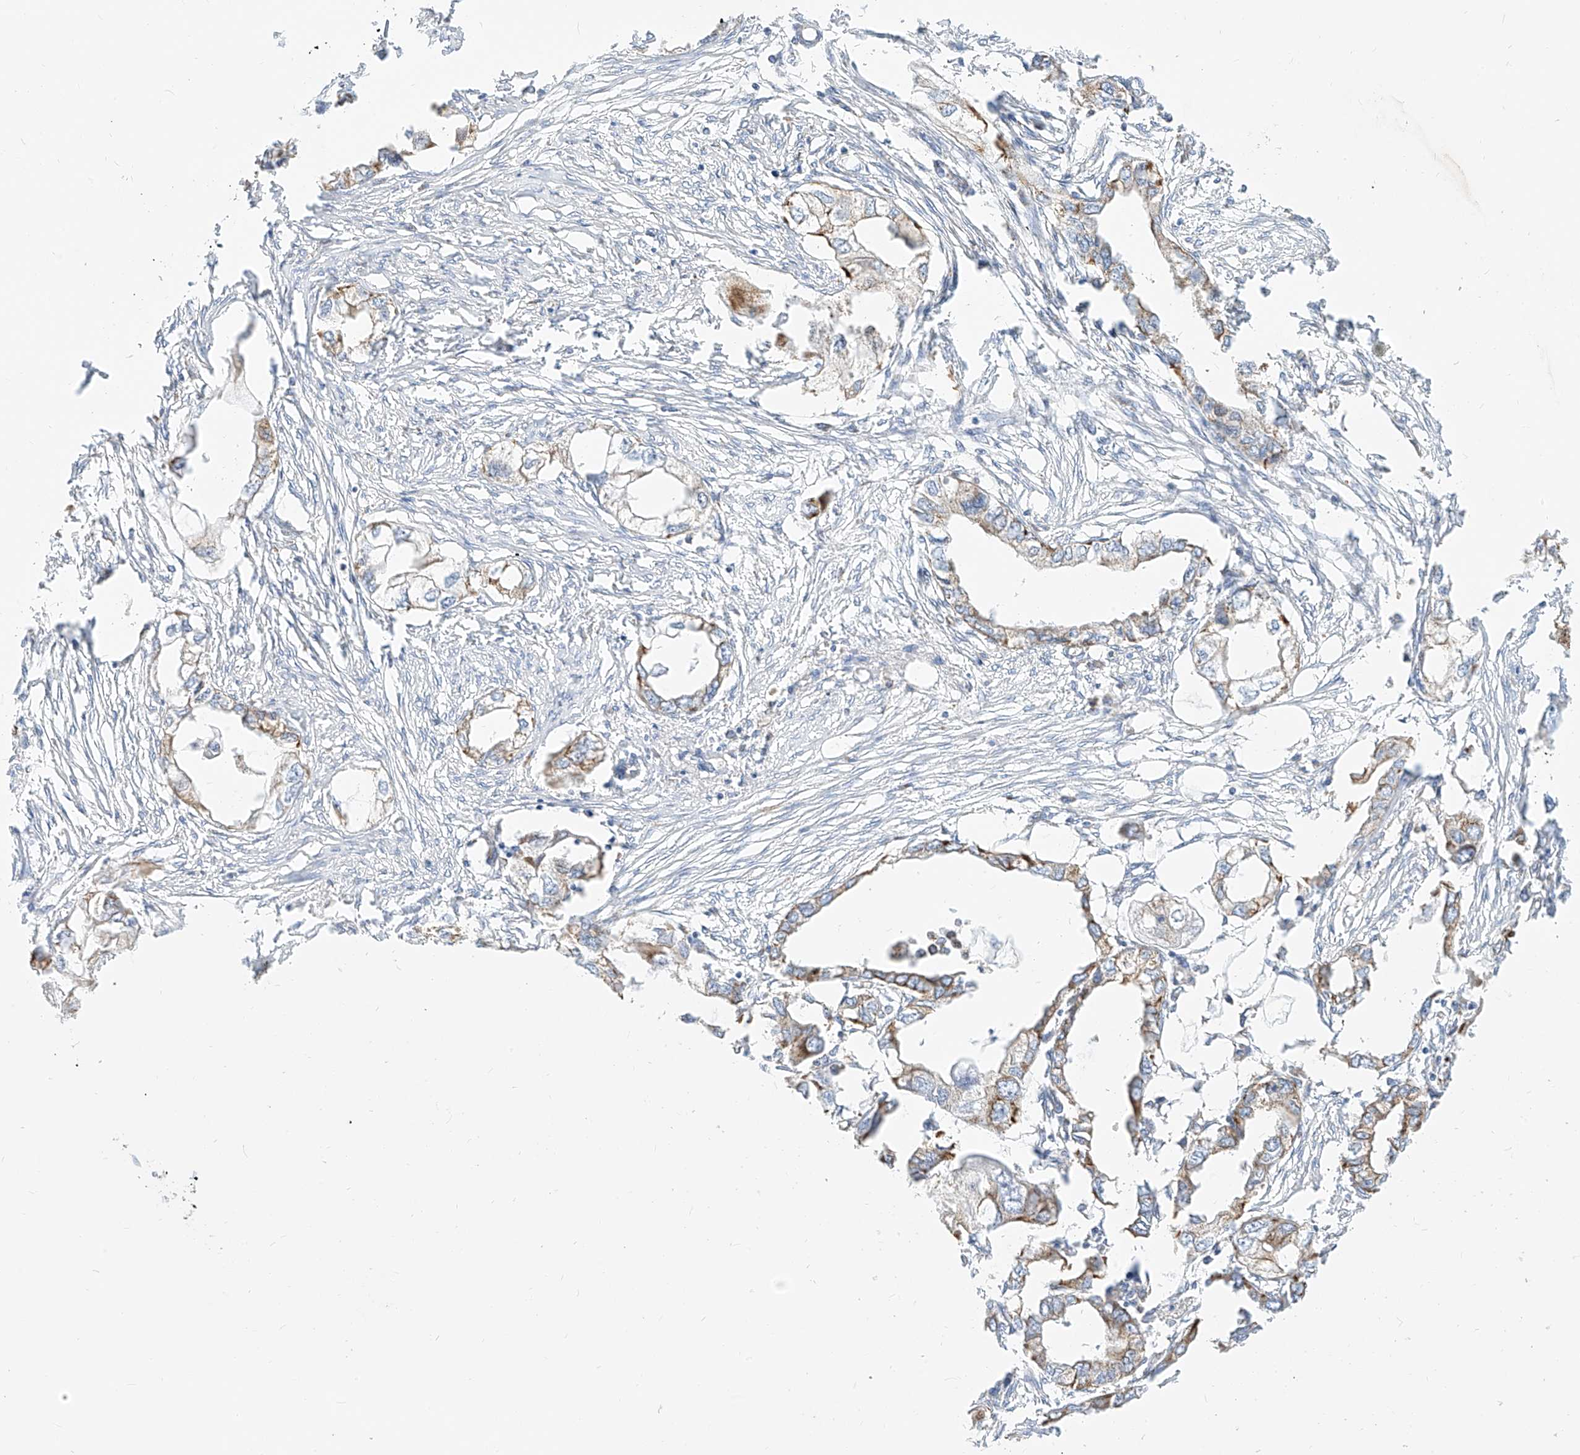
{"staining": {"intensity": "weak", "quantity": "25%-75%", "location": "cytoplasmic/membranous"}, "tissue": "endometrial cancer", "cell_type": "Tumor cells", "image_type": "cancer", "snomed": [{"axis": "morphology", "description": "Adenocarcinoma, NOS"}, {"axis": "morphology", "description": "Adenocarcinoma, metastatic, NOS"}, {"axis": "topography", "description": "Adipose tissue"}, {"axis": "topography", "description": "Endometrium"}], "caption": "Endometrial adenocarcinoma stained with a protein marker reveals weak staining in tumor cells.", "gene": "RASA2", "patient": {"sex": "female", "age": 67}}